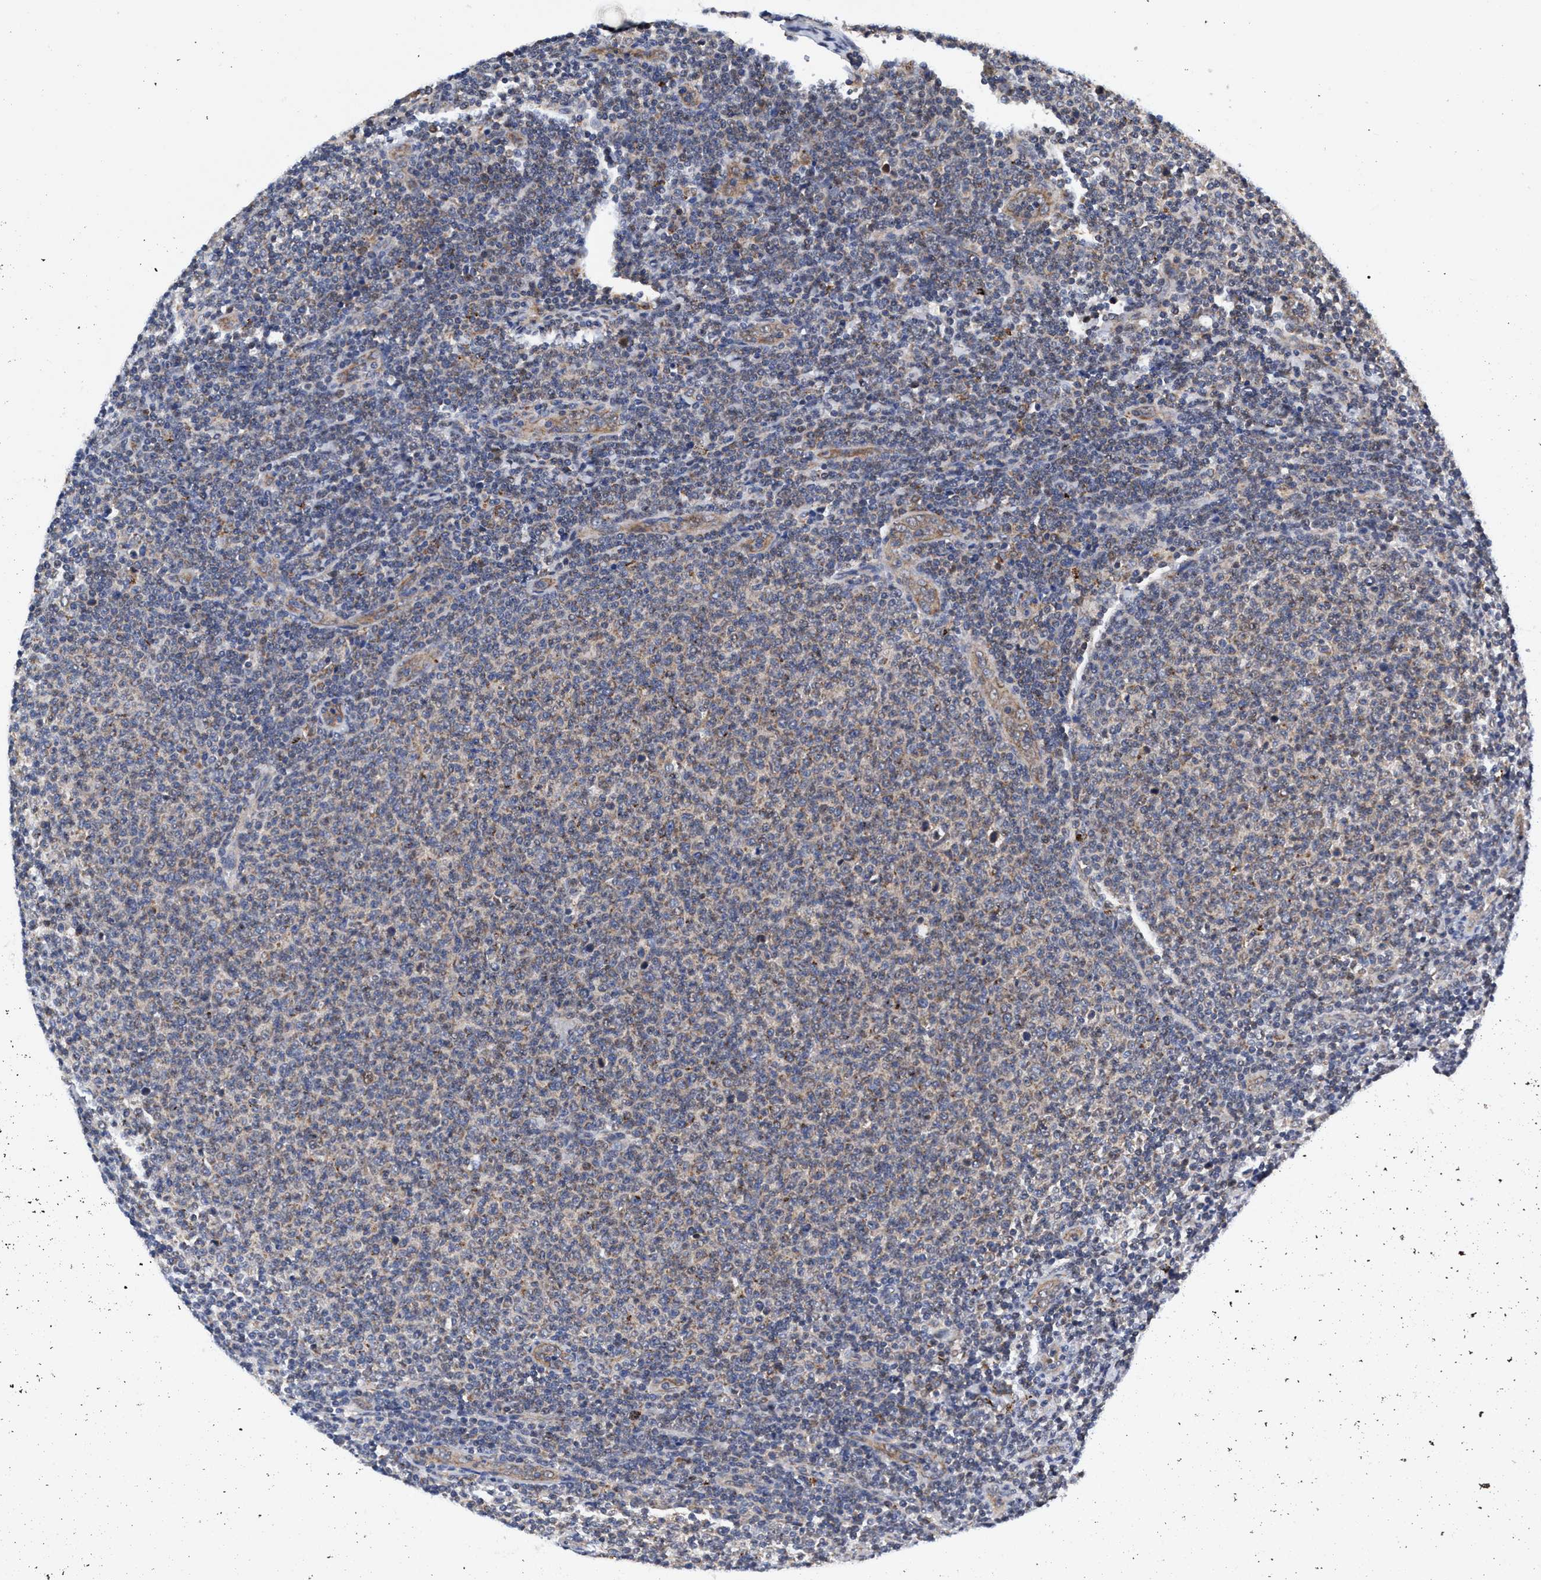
{"staining": {"intensity": "weak", "quantity": "<25%", "location": "cytoplasmic/membranous"}, "tissue": "lymphoma", "cell_type": "Tumor cells", "image_type": "cancer", "snomed": [{"axis": "morphology", "description": "Malignant lymphoma, non-Hodgkin's type, Low grade"}, {"axis": "topography", "description": "Lymph node"}], "caption": "IHC micrograph of low-grade malignant lymphoma, non-Hodgkin's type stained for a protein (brown), which exhibits no staining in tumor cells.", "gene": "AGAP2", "patient": {"sex": "male", "age": 66}}